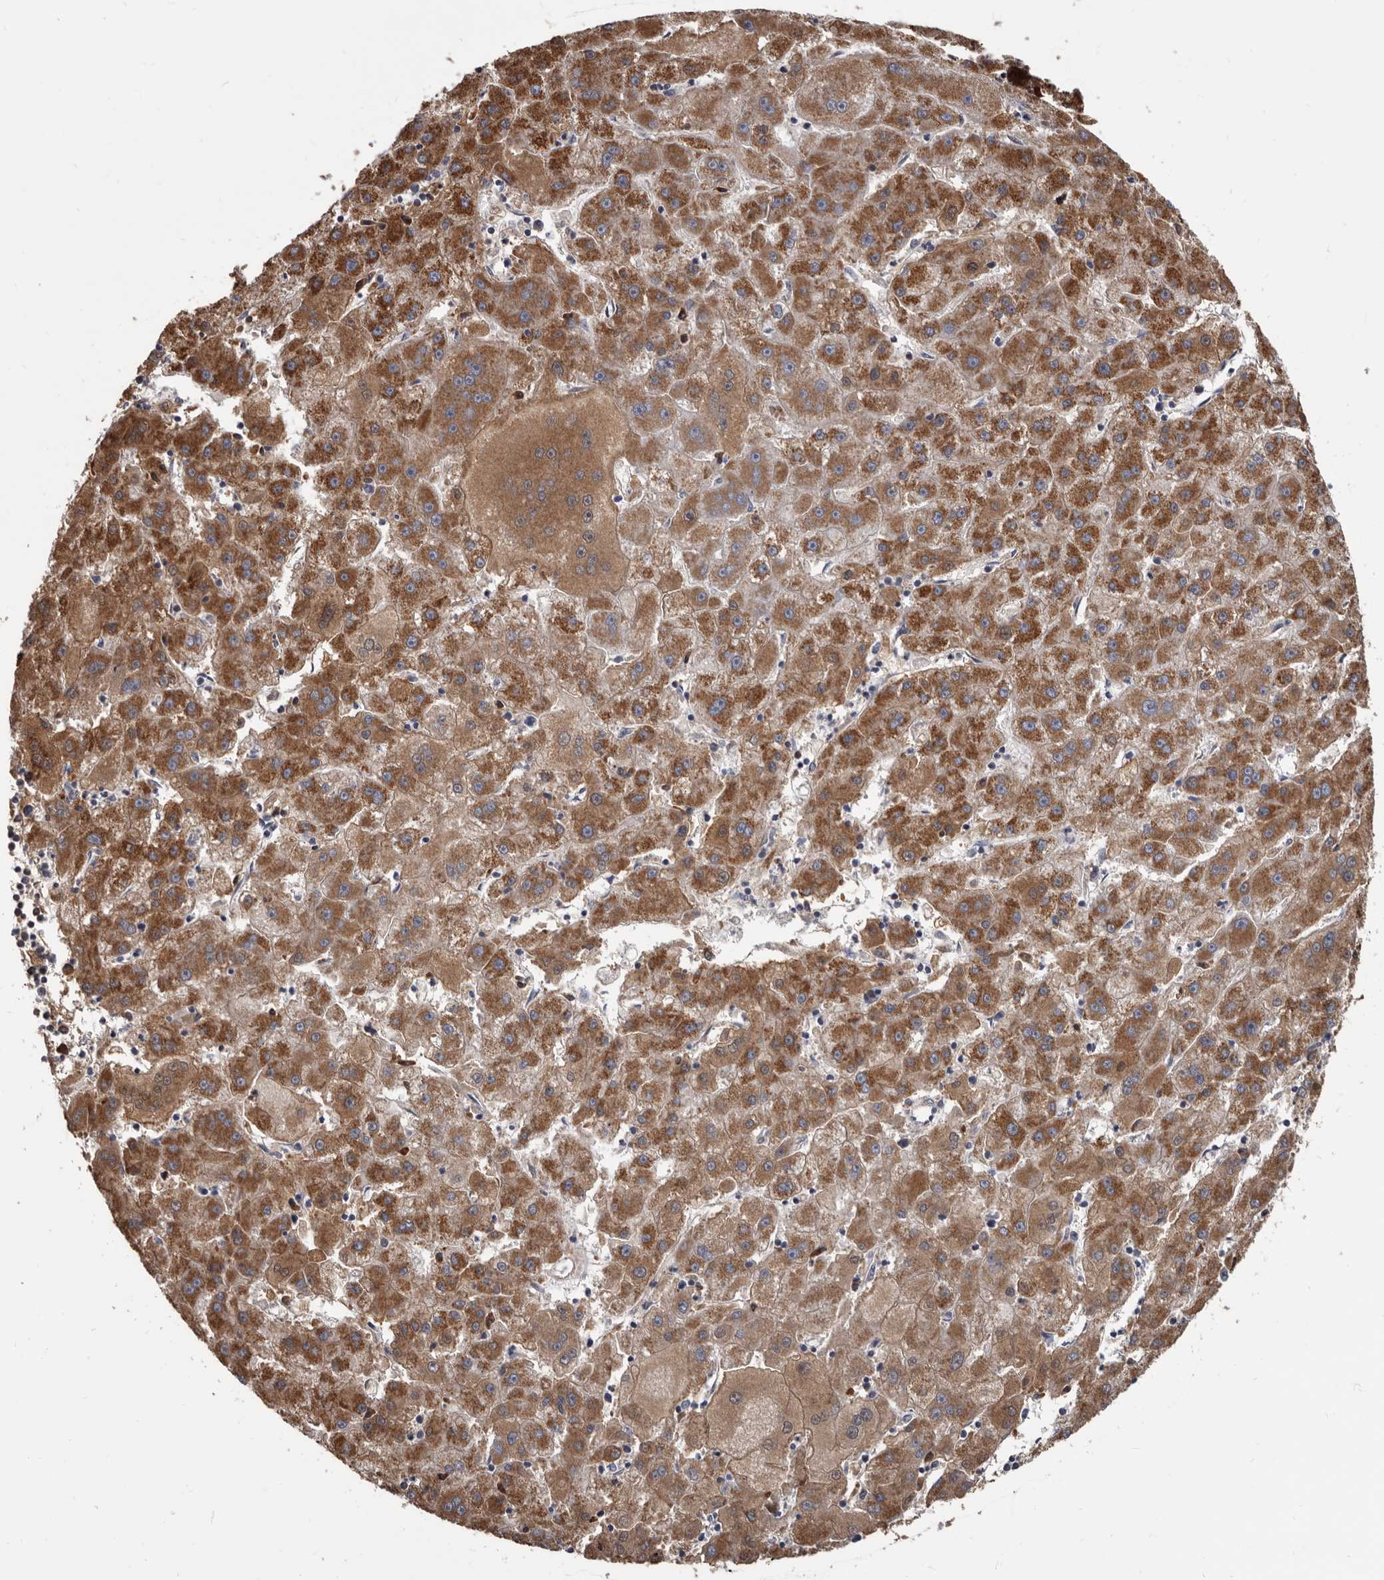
{"staining": {"intensity": "moderate", "quantity": ">75%", "location": "cytoplasmic/membranous"}, "tissue": "liver cancer", "cell_type": "Tumor cells", "image_type": "cancer", "snomed": [{"axis": "morphology", "description": "Carcinoma, Hepatocellular, NOS"}, {"axis": "topography", "description": "Liver"}], "caption": "The photomicrograph exhibits immunohistochemical staining of liver cancer. There is moderate cytoplasmic/membranous staining is identified in about >75% of tumor cells.", "gene": "ALDH5A1", "patient": {"sex": "male", "age": 72}}